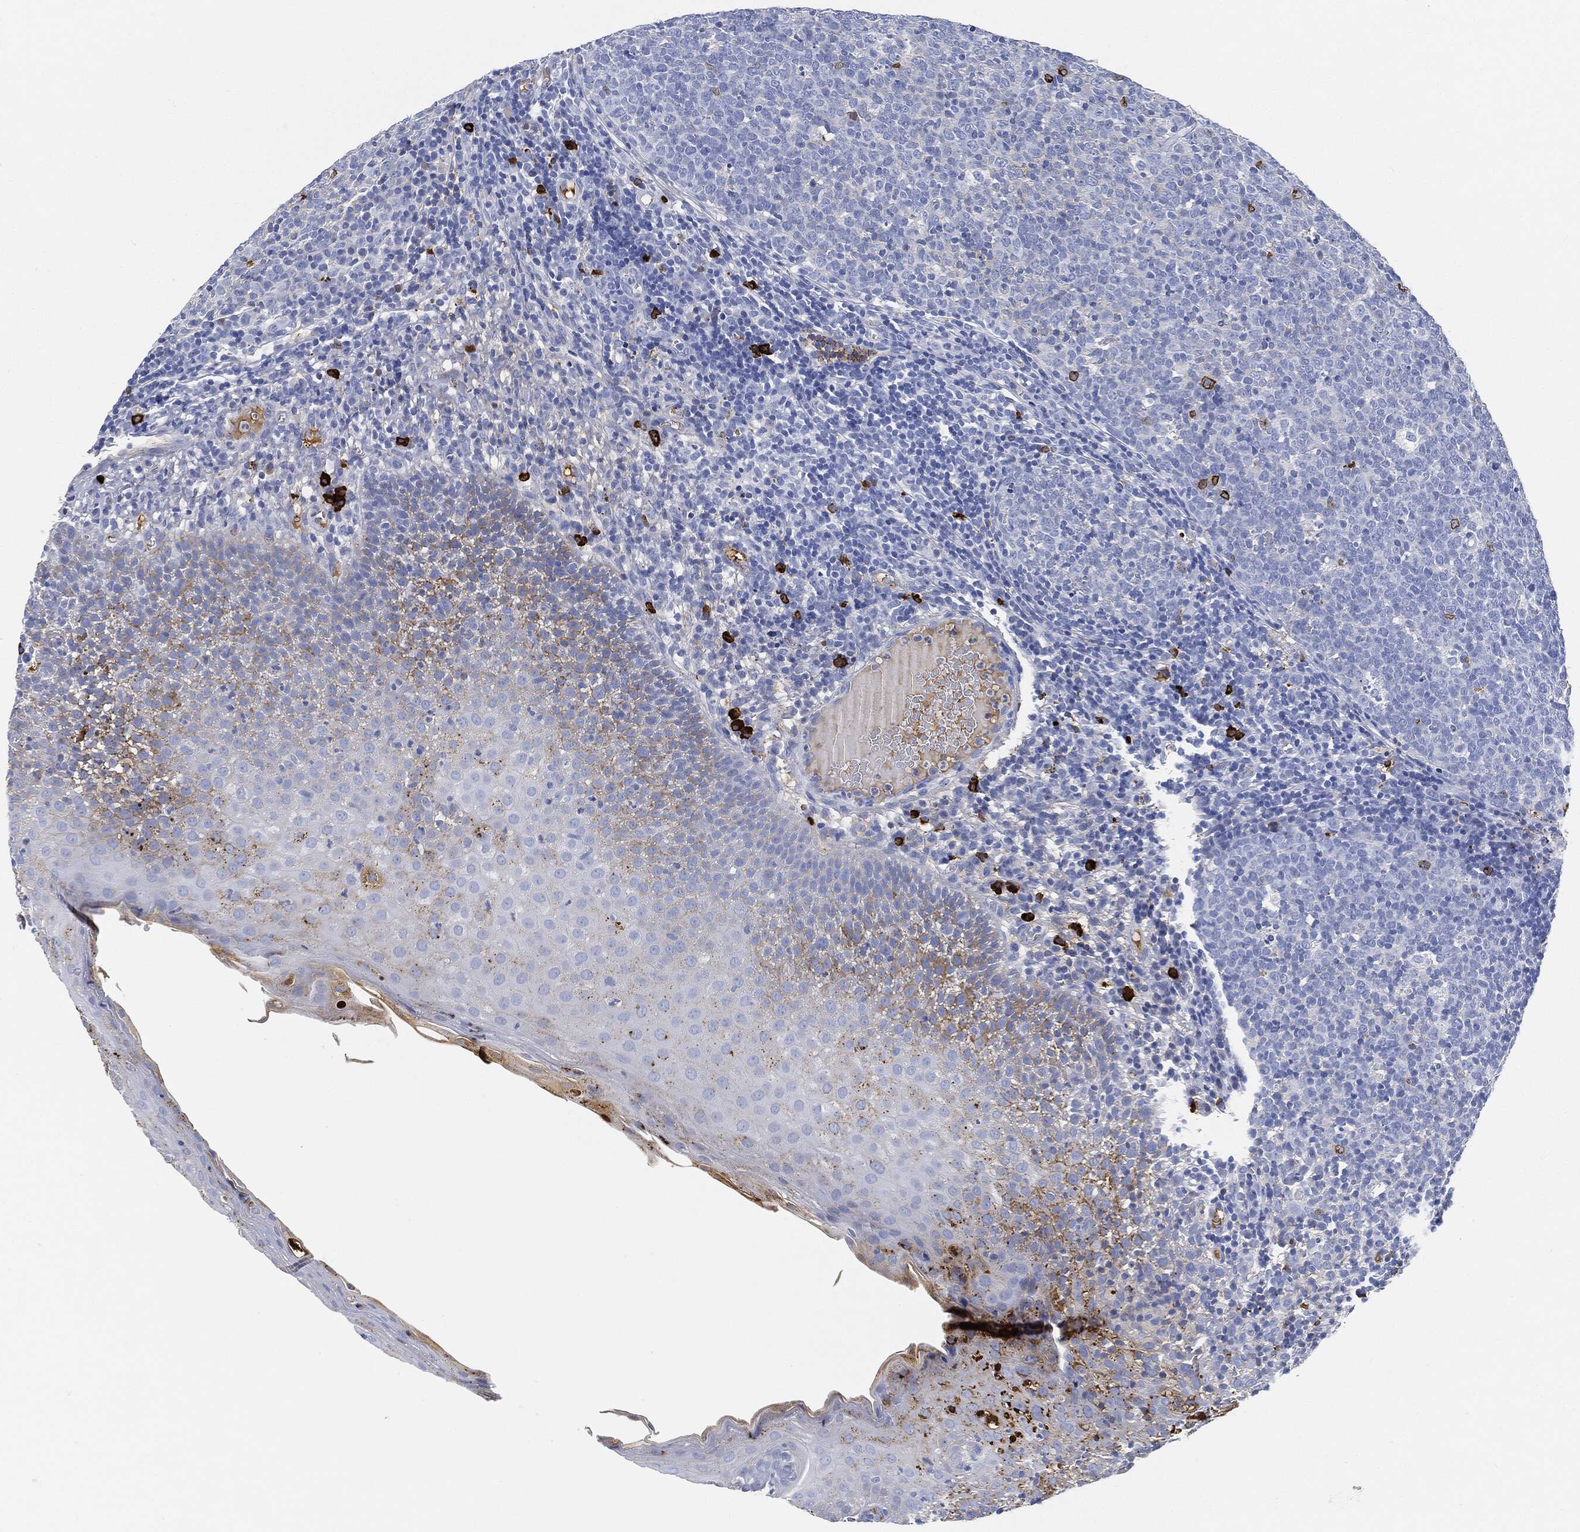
{"staining": {"intensity": "strong", "quantity": "<25%", "location": "cytoplasmic/membranous"}, "tissue": "tonsil", "cell_type": "Germinal center cells", "image_type": "normal", "snomed": [{"axis": "morphology", "description": "Normal tissue, NOS"}, {"axis": "topography", "description": "Tonsil"}], "caption": "DAB (3,3'-diaminobenzidine) immunohistochemical staining of unremarkable human tonsil shows strong cytoplasmic/membranous protein expression in approximately <25% of germinal center cells. The protein is shown in brown color, while the nuclei are stained blue.", "gene": "IGLV6", "patient": {"sex": "female", "age": 5}}